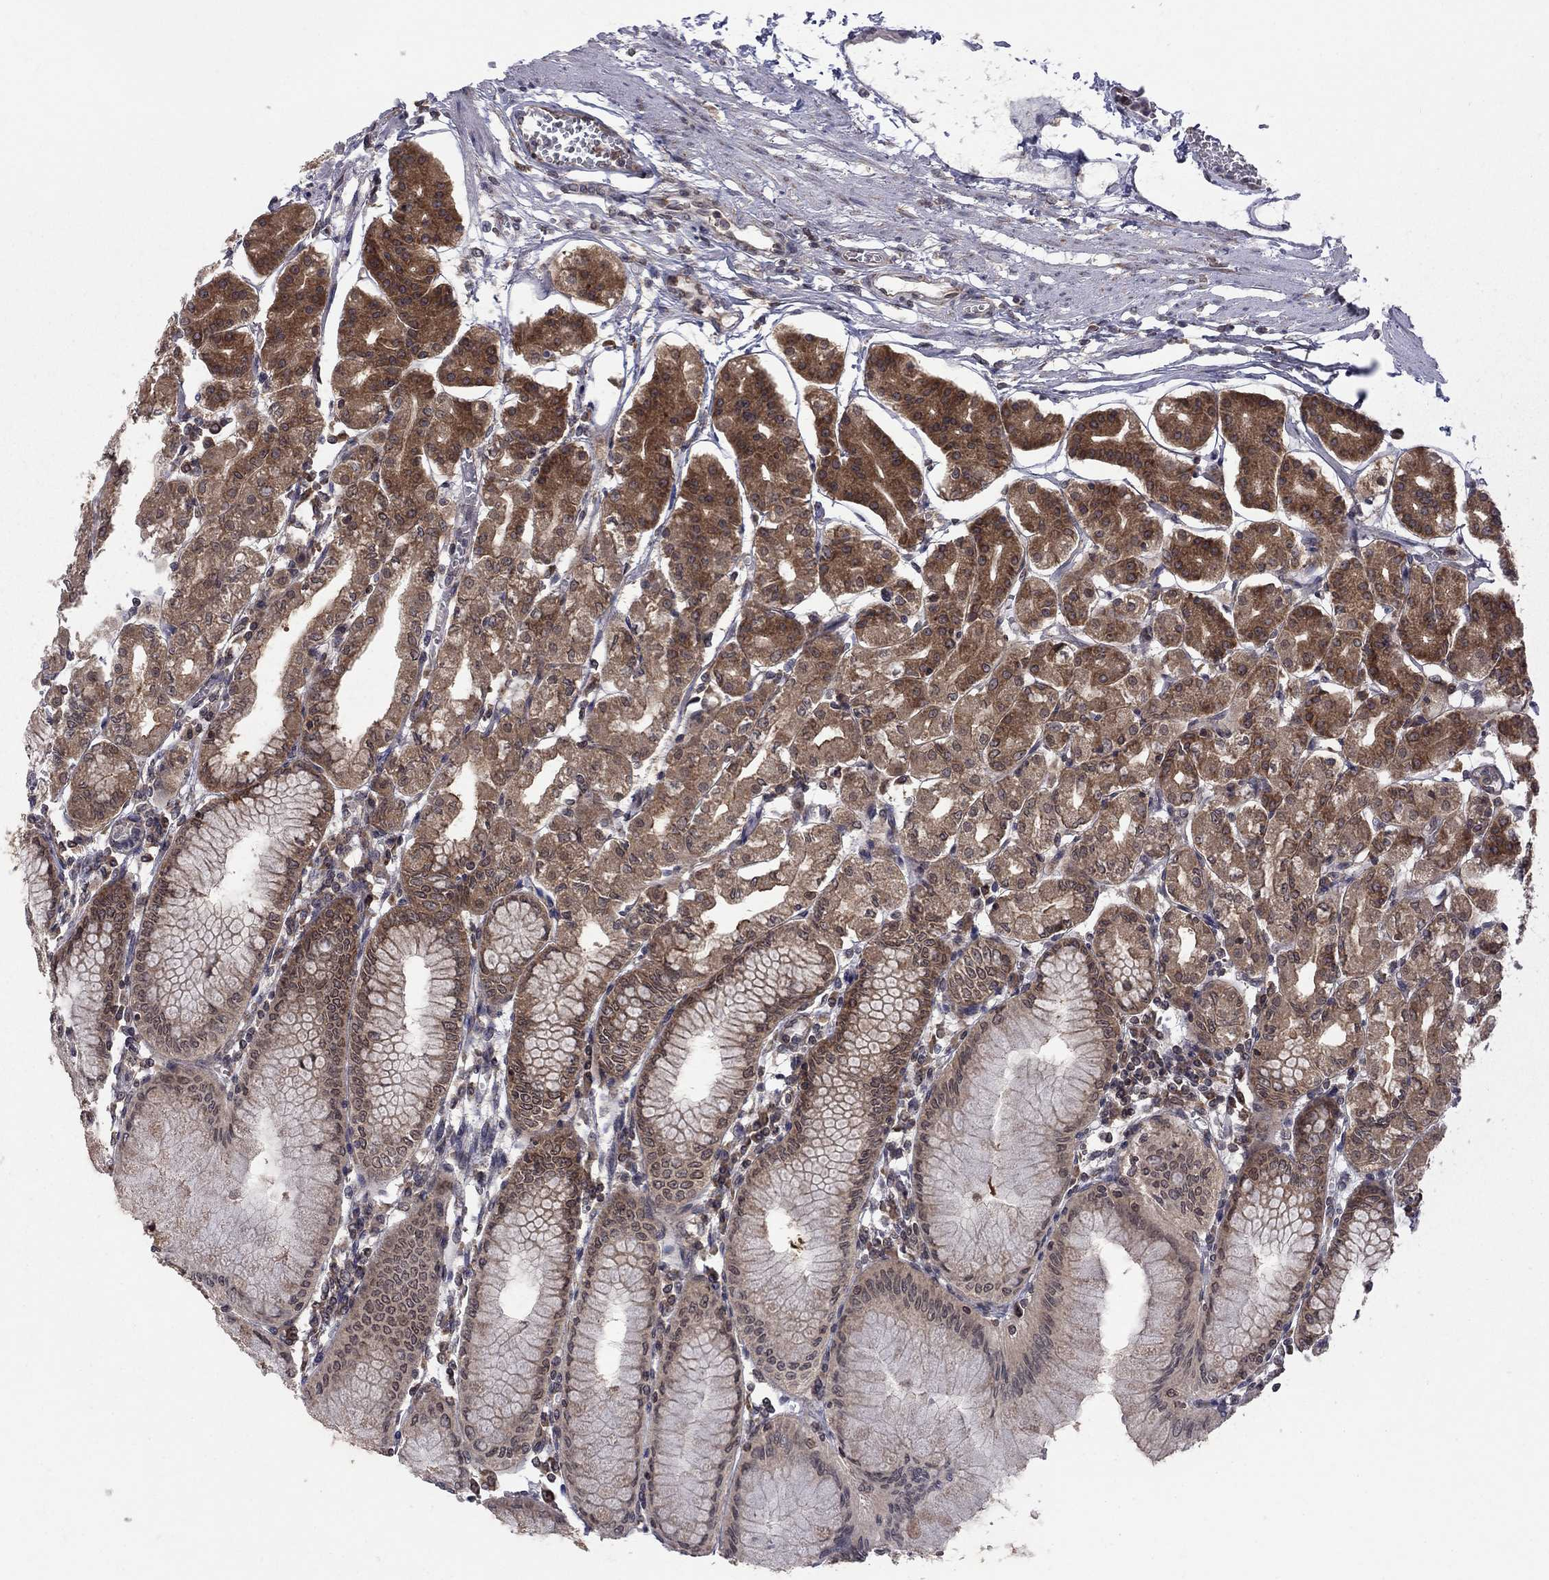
{"staining": {"intensity": "strong", "quantity": ">75%", "location": "cytoplasmic/membranous"}, "tissue": "stomach", "cell_type": "Glandular cells", "image_type": "normal", "snomed": [{"axis": "morphology", "description": "Normal tissue, NOS"}, {"axis": "topography", "description": "Skeletal muscle"}, {"axis": "topography", "description": "Stomach"}], "caption": "Protein staining of normal stomach displays strong cytoplasmic/membranous positivity in about >75% of glandular cells.", "gene": "NAA50", "patient": {"sex": "female", "age": 57}}